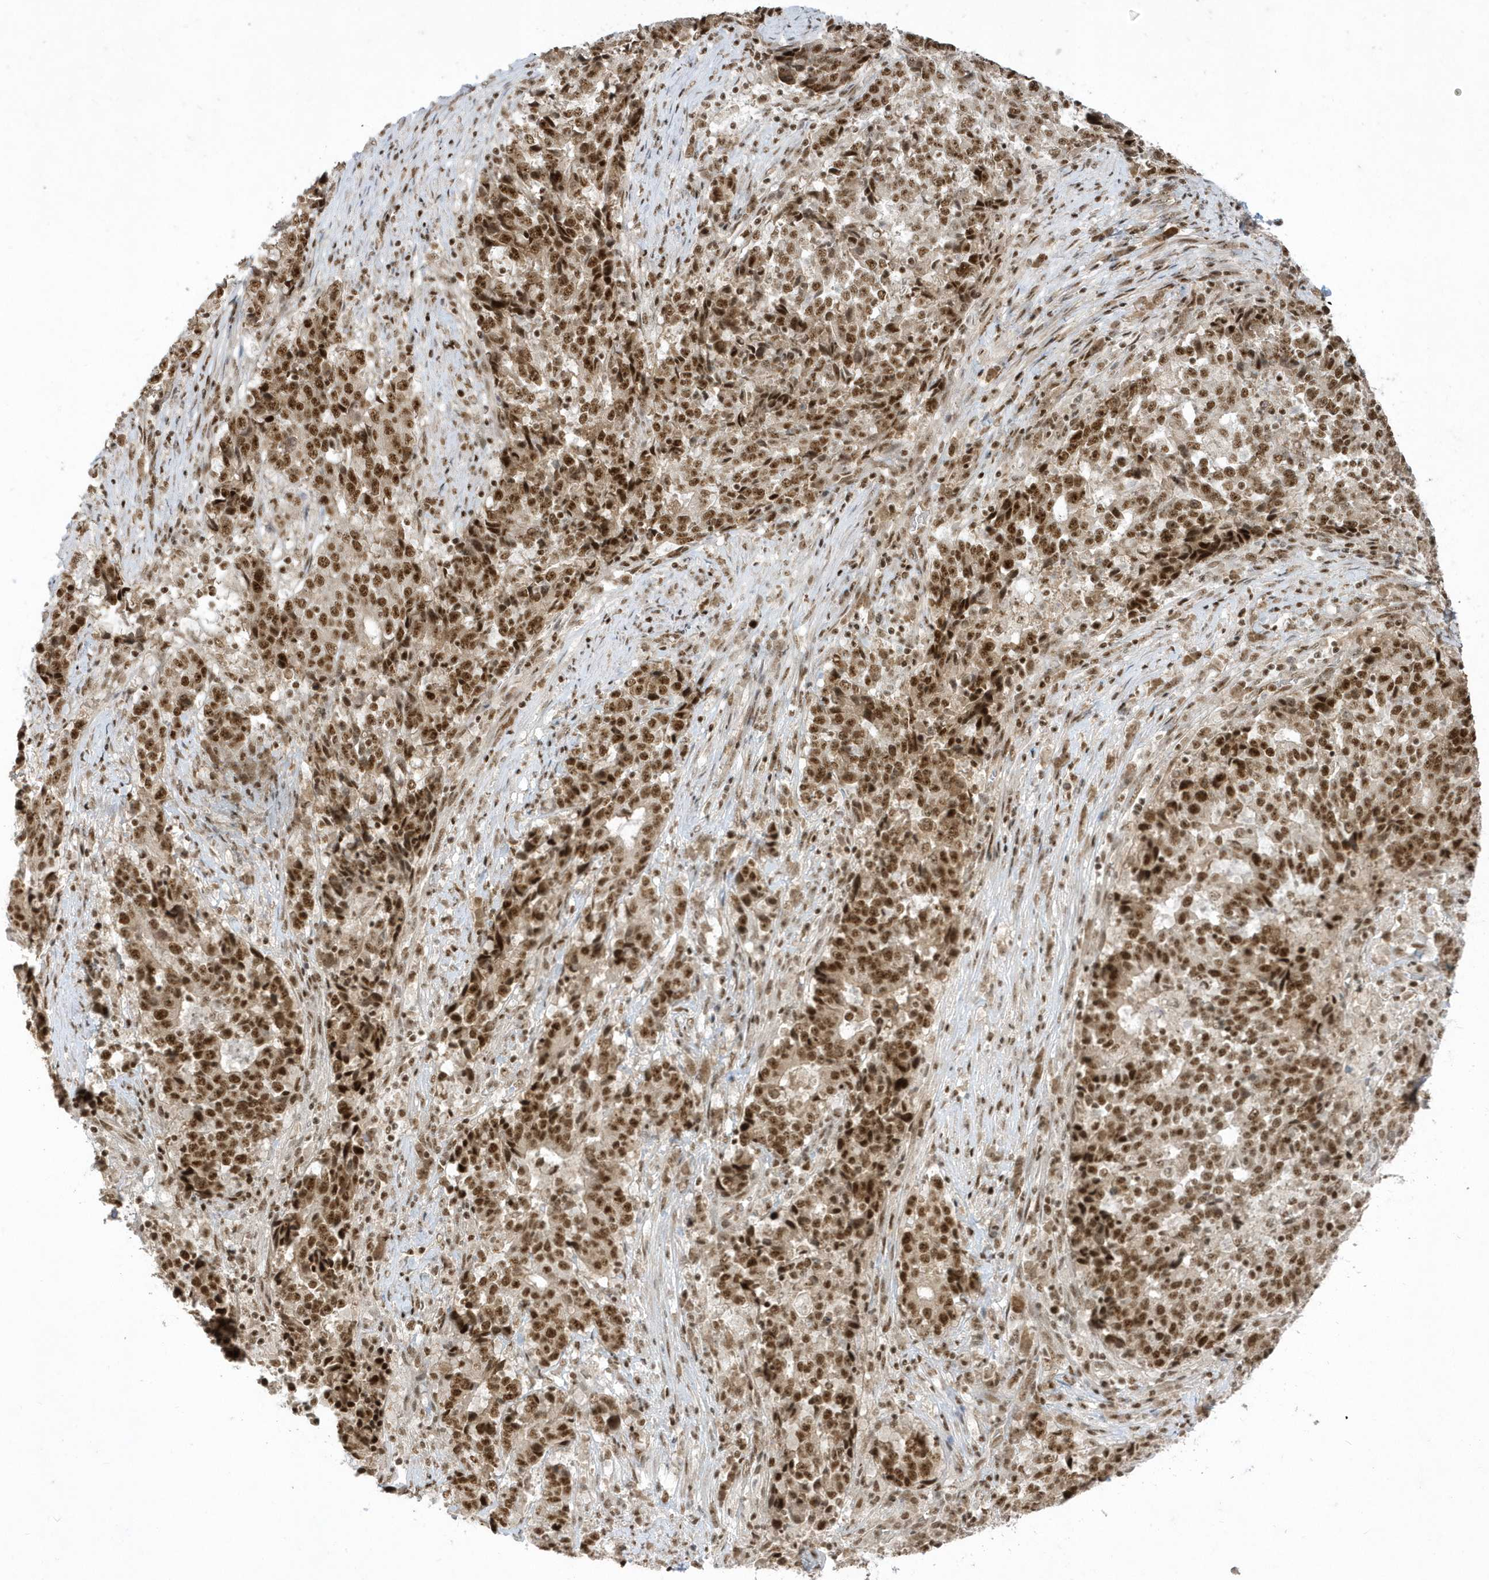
{"staining": {"intensity": "strong", "quantity": ">75%", "location": "nuclear"}, "tissue": "stomach cancer", "cell_type": "Tumor cells", "image_type": "cancer", "snomed": [{"axis": "morphology", "description": "Adenocarcinoma, NOS"}, {"axis": "topography", "description": "Stomach"}], "caption": "The micrograph exhibits staining of stomach cancer, revealing strong nuclear protein positivity (brown color) within tumor cells.", "gene": "PPIL2", "patient": {"sex": "male", "age": 59}}